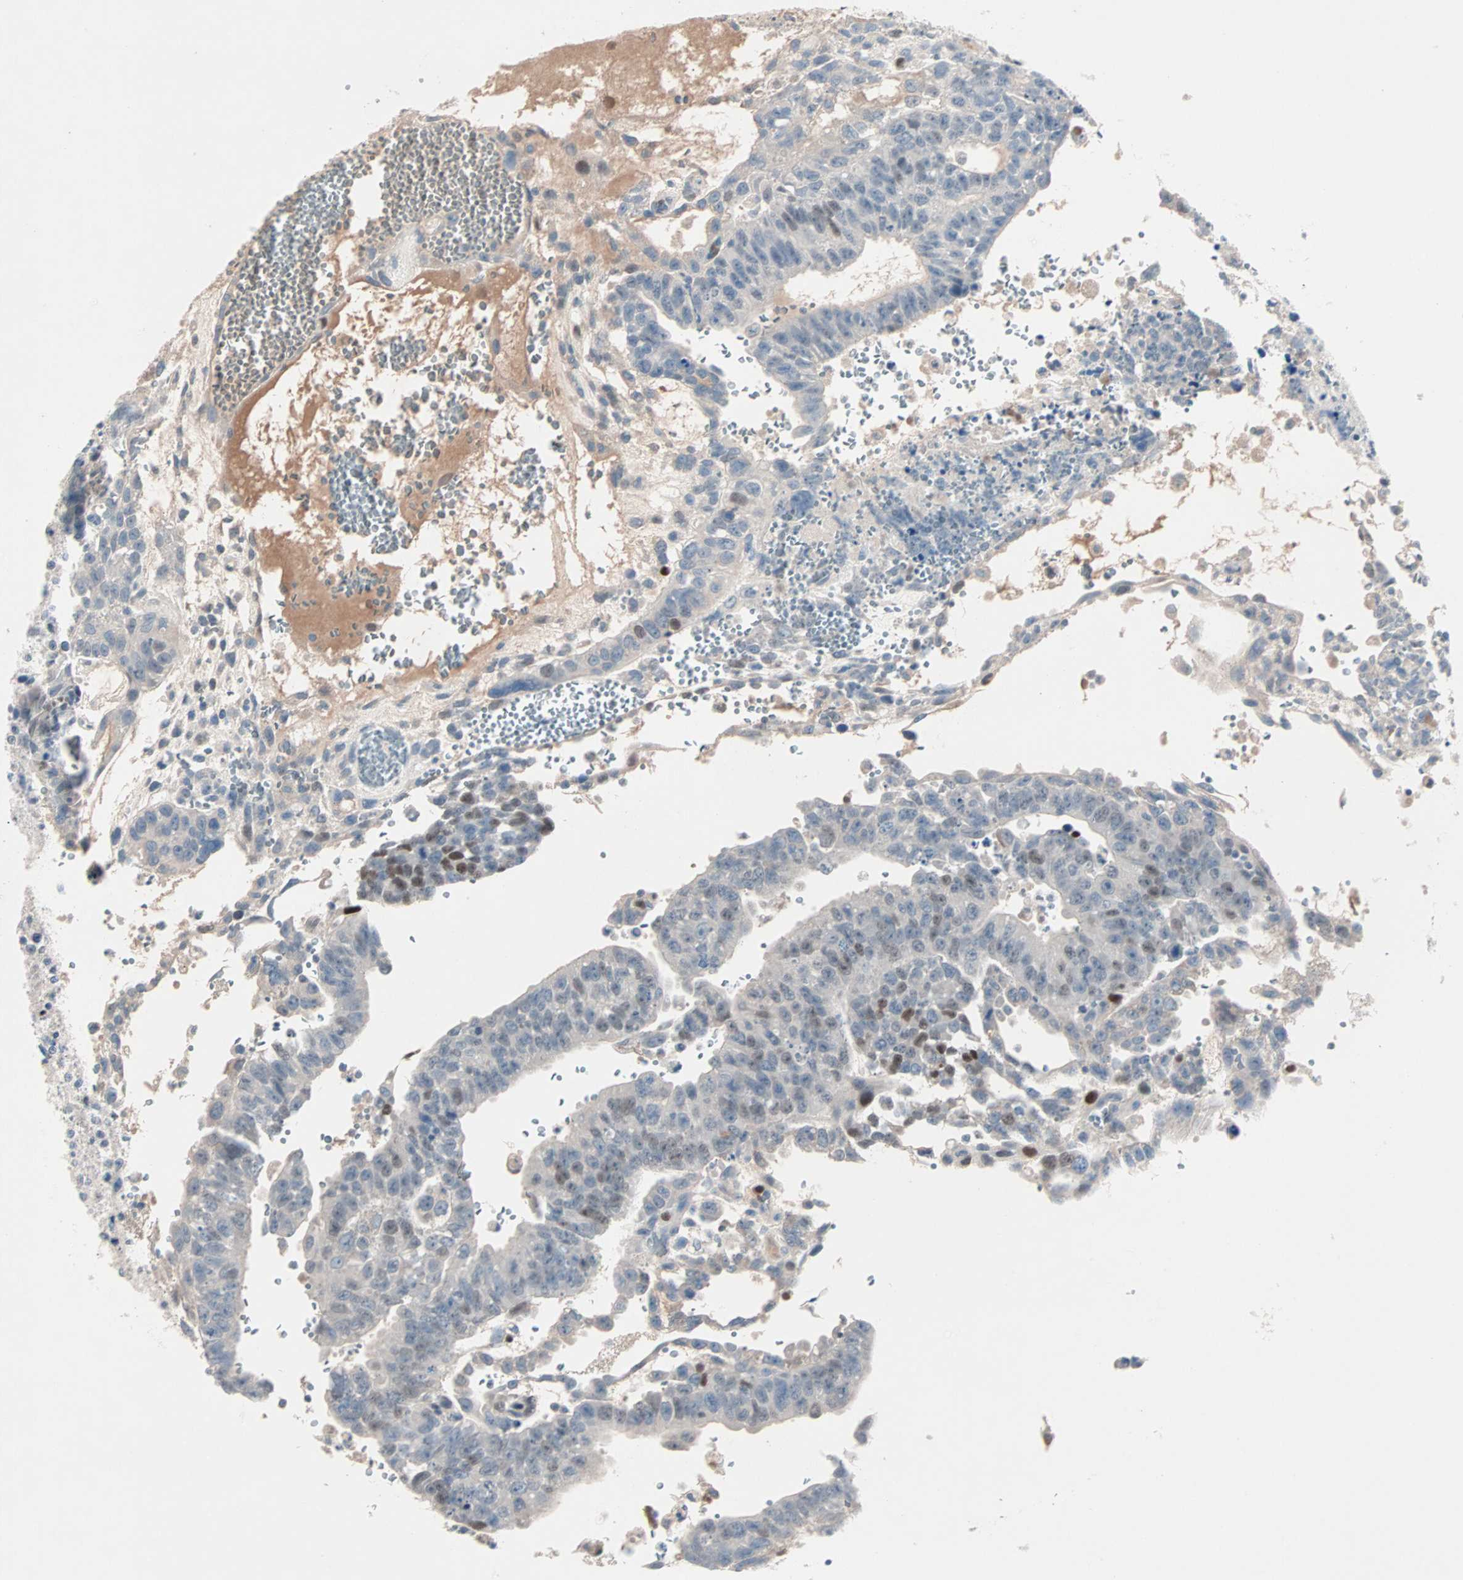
{"staining": {"intensity": "strong", "quantity": "<25%", "location": "nuclear"}, "tissue": "testis cancer", "cell_type": "Tumor cells", "image_type": "cancer", "snomed": [{"axis": "morphology", "description": "Seminoma, NOS"}, {"axis": "morphology", "description": "Carcinoma, Embryonal, NOS"}, {"axis": "topography", "description": "Testis"}], "caption": "IHC photomicrograph of neoplastic tissue: testis seminoma stained using immunohistochemistry (IHC) shows medium levels of strong protein expression localized specifically in the nuclear of tumor cells, appearing as a nuclear brown color.", "gene": "CCNE2", "patient": {"sex": "male", "age": 52}}